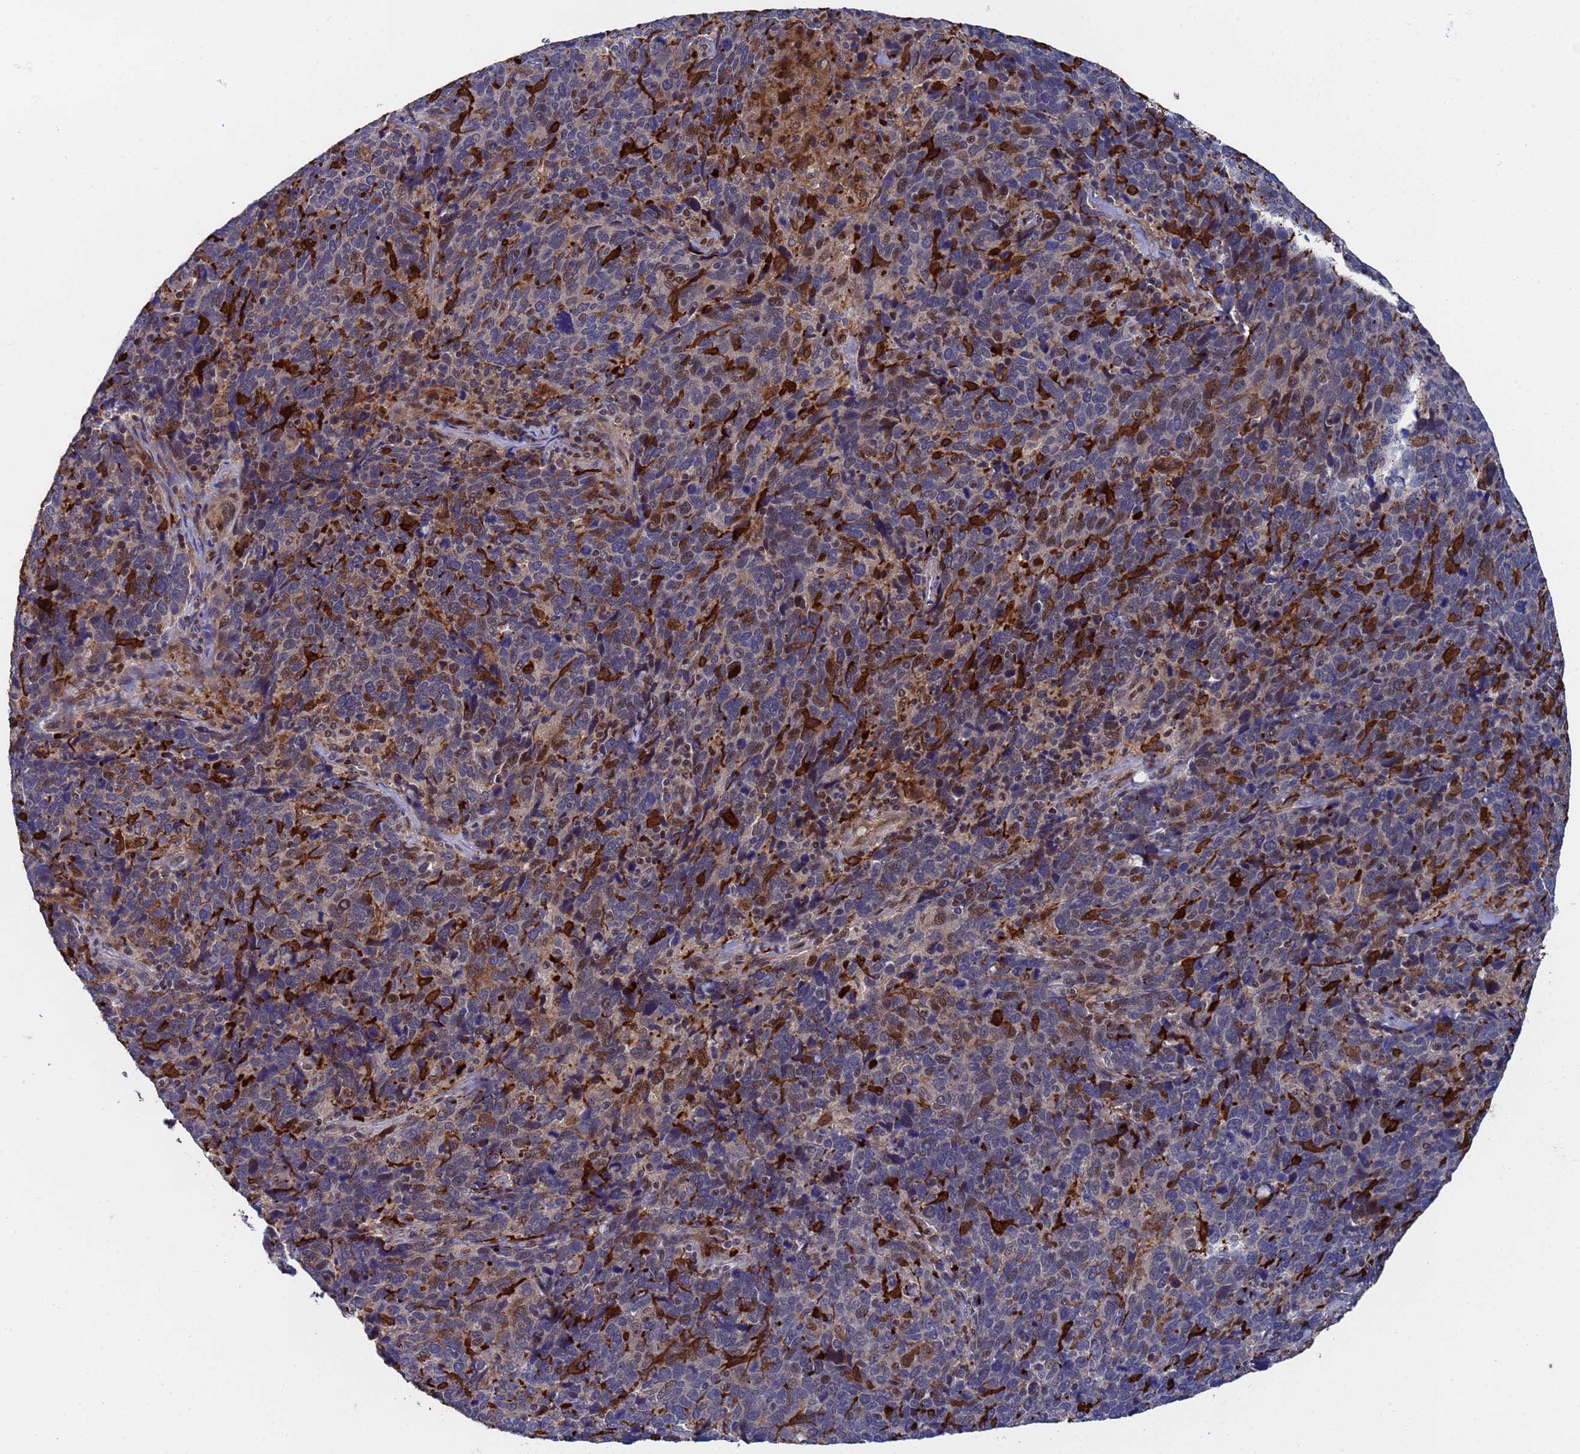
{"staining": {"intensity": "moderate", "quantity": "25%-75%", "location": "nuclear"}, "tissue": "cervical cancer", "cell_type": "Tumor cells", "image_type": "cancer", "snomed": [{"axis": "morphology", "description": "Squamous cell carcinoma, NOS"}, {"axis": "topography", "description": "Cervix"}], "caption": "Human cervical cancer stained for a protein (brown) reveals moderate nuclear positive positivity in approximately 25%-75% of tumor cells.", "gene": "TMBIM6", "patient": {"sex": "female", "age": 41}}